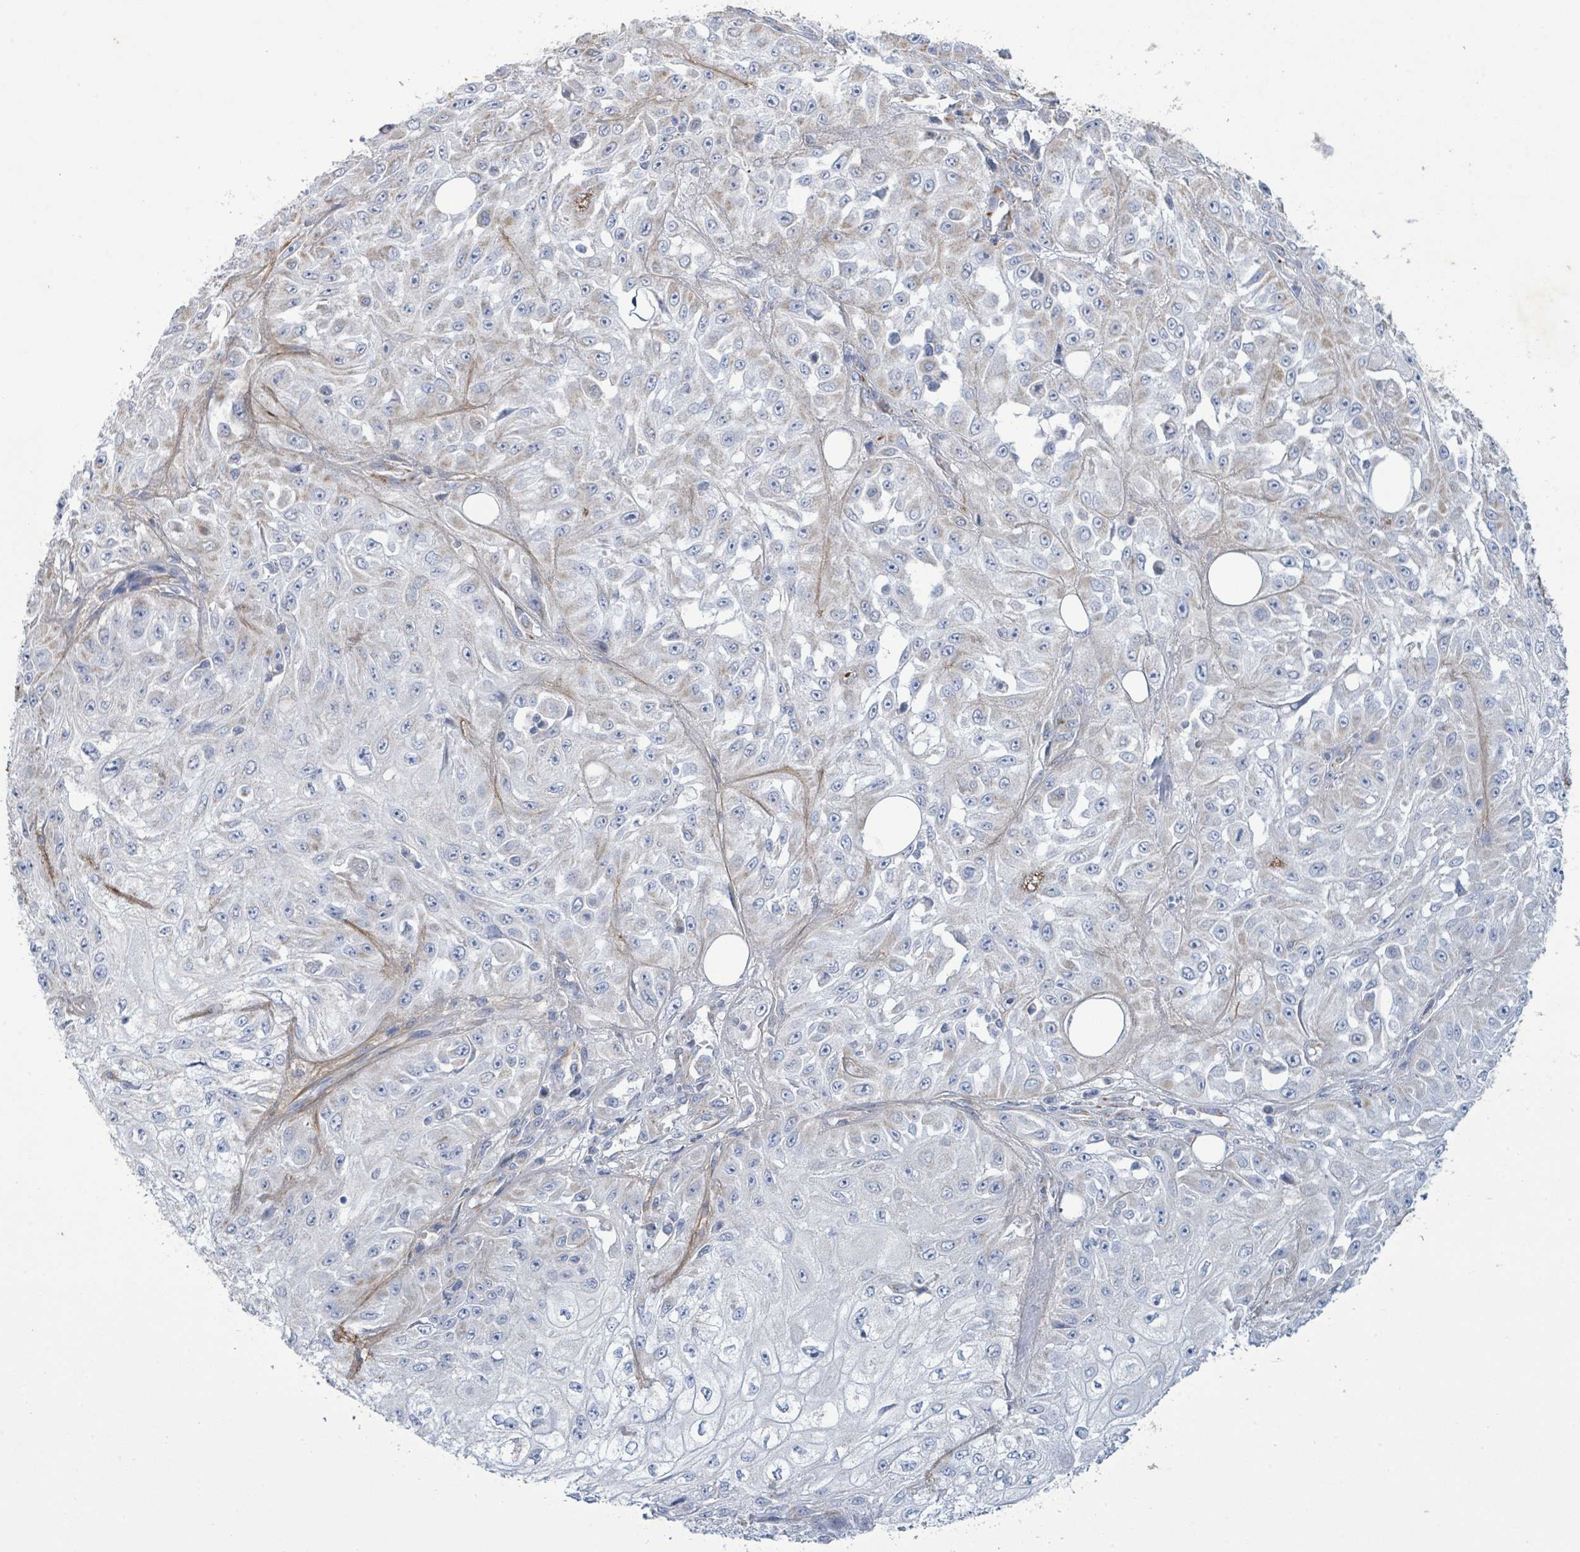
{"staining": {"intensity": "negative", "quantity": "none", "location": "none"}, "tissue": "skin cancer", "cell_type": "Tumor cells", "image_type": "cancer", "snomed": [{"axis": "morphology", "description": "Squamous cell carcinoma, NOS"}, {"axis": "morphology", "description": "Squamous cell carcinoma, metastatic, NOS"}, {"axis": "topography", "description": "Skin"}, {"axis": "topography", "description": "Lymph node"}], "caption": "An image of human skin metastatic squamous cell carcinoma is negative for staining in tumor cells.", "gene": "ALG12", "patient": {"sex": "male", "age": 75}}